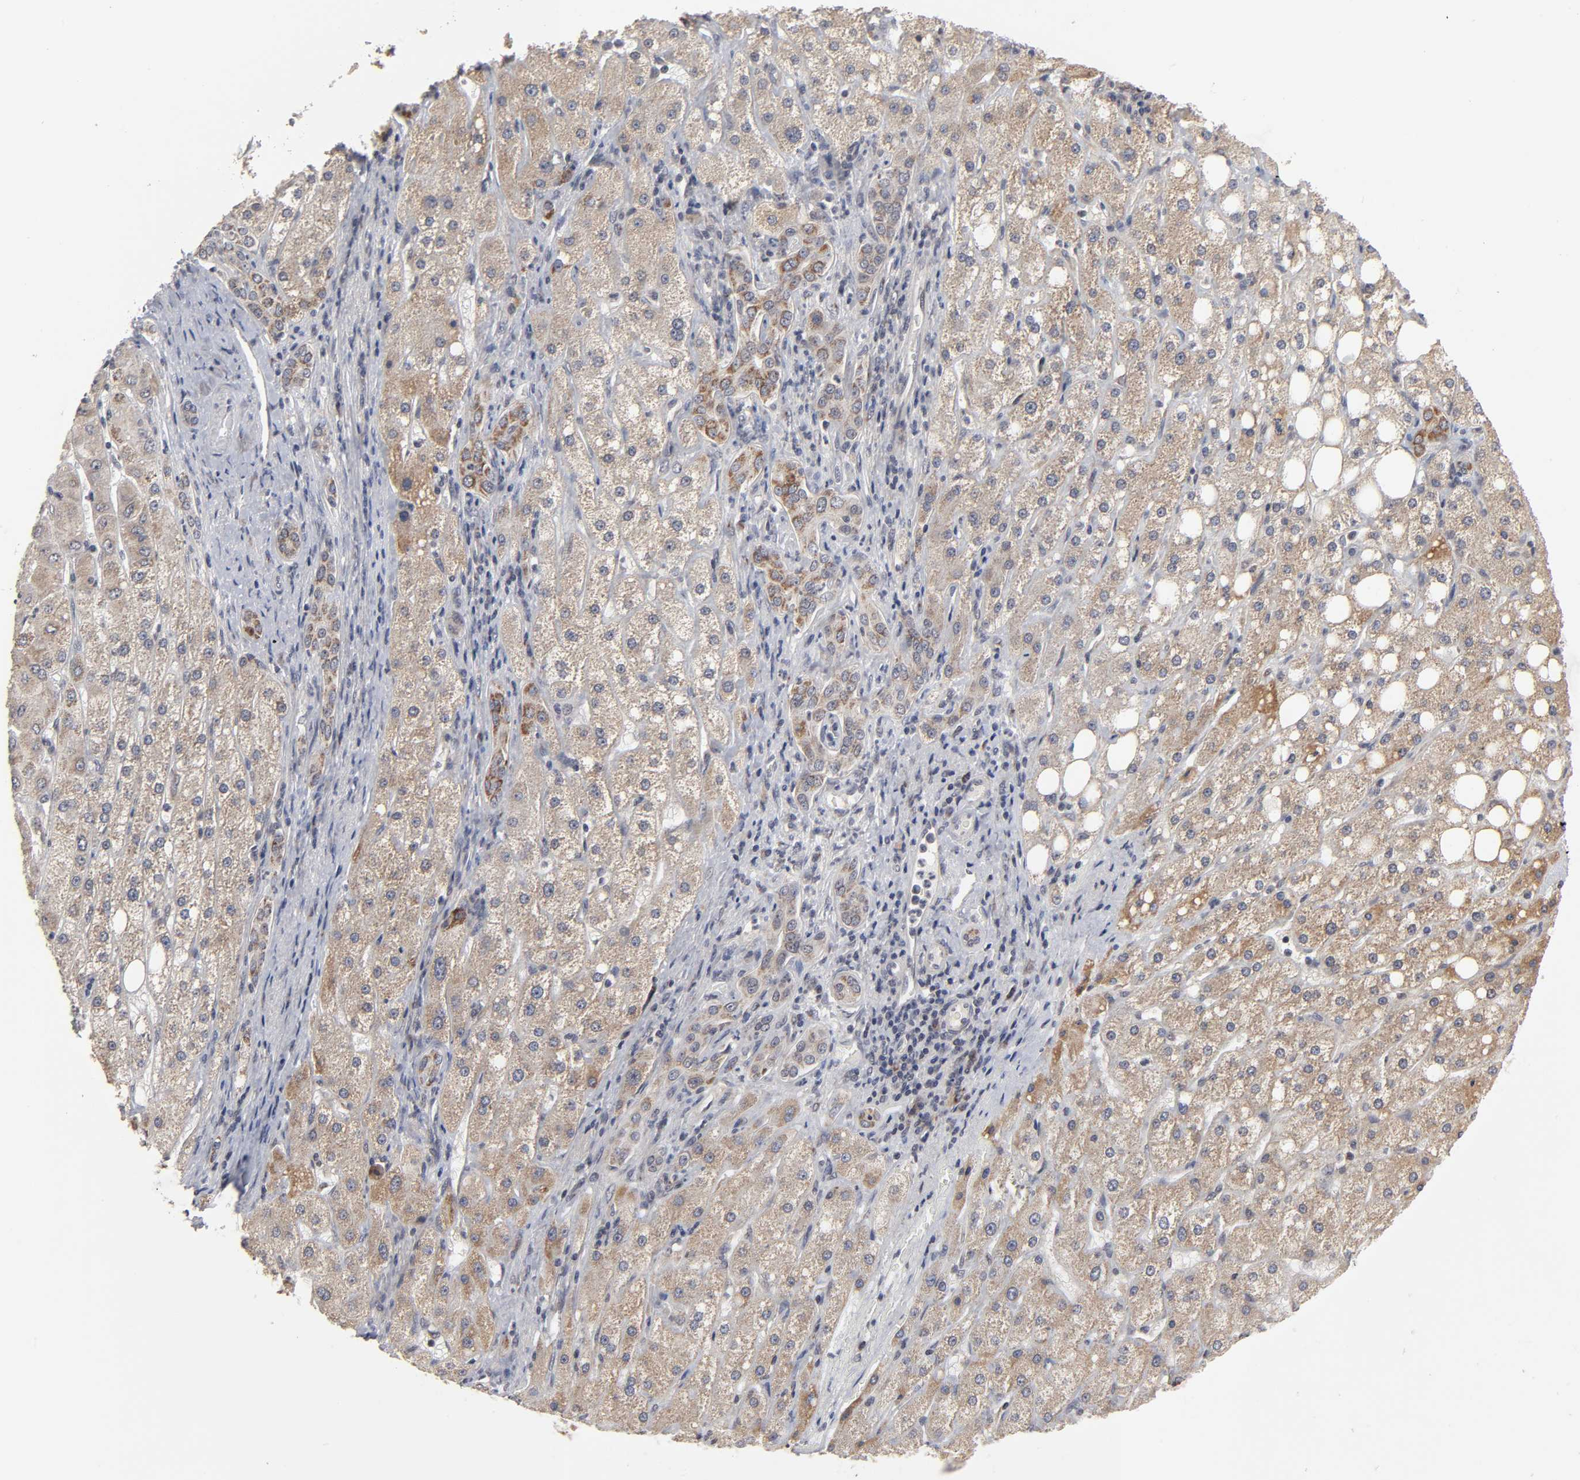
{"staining": {"intensity": "moderate", "quantity": ">75%", "location": "cytoplasmic/membranous"}, "tissue": "liver cancer", "cell_type": "Tumor cells", "image_type": "cancer", "snomed": [{"axis": "morphology", "description": "Carcinoma, Hepatocellular, NOS"}, {"axis": "topography", "description": "Liver"}], "caption": "Brown immunohistochemical staining in human hepatocellular carcinoma (liver) reveals moderate cytoplasmic/membranous positivity in about >75% of tumor cells.", "gene": "AUH", "patient": {"sex": "male", "age": 80}}